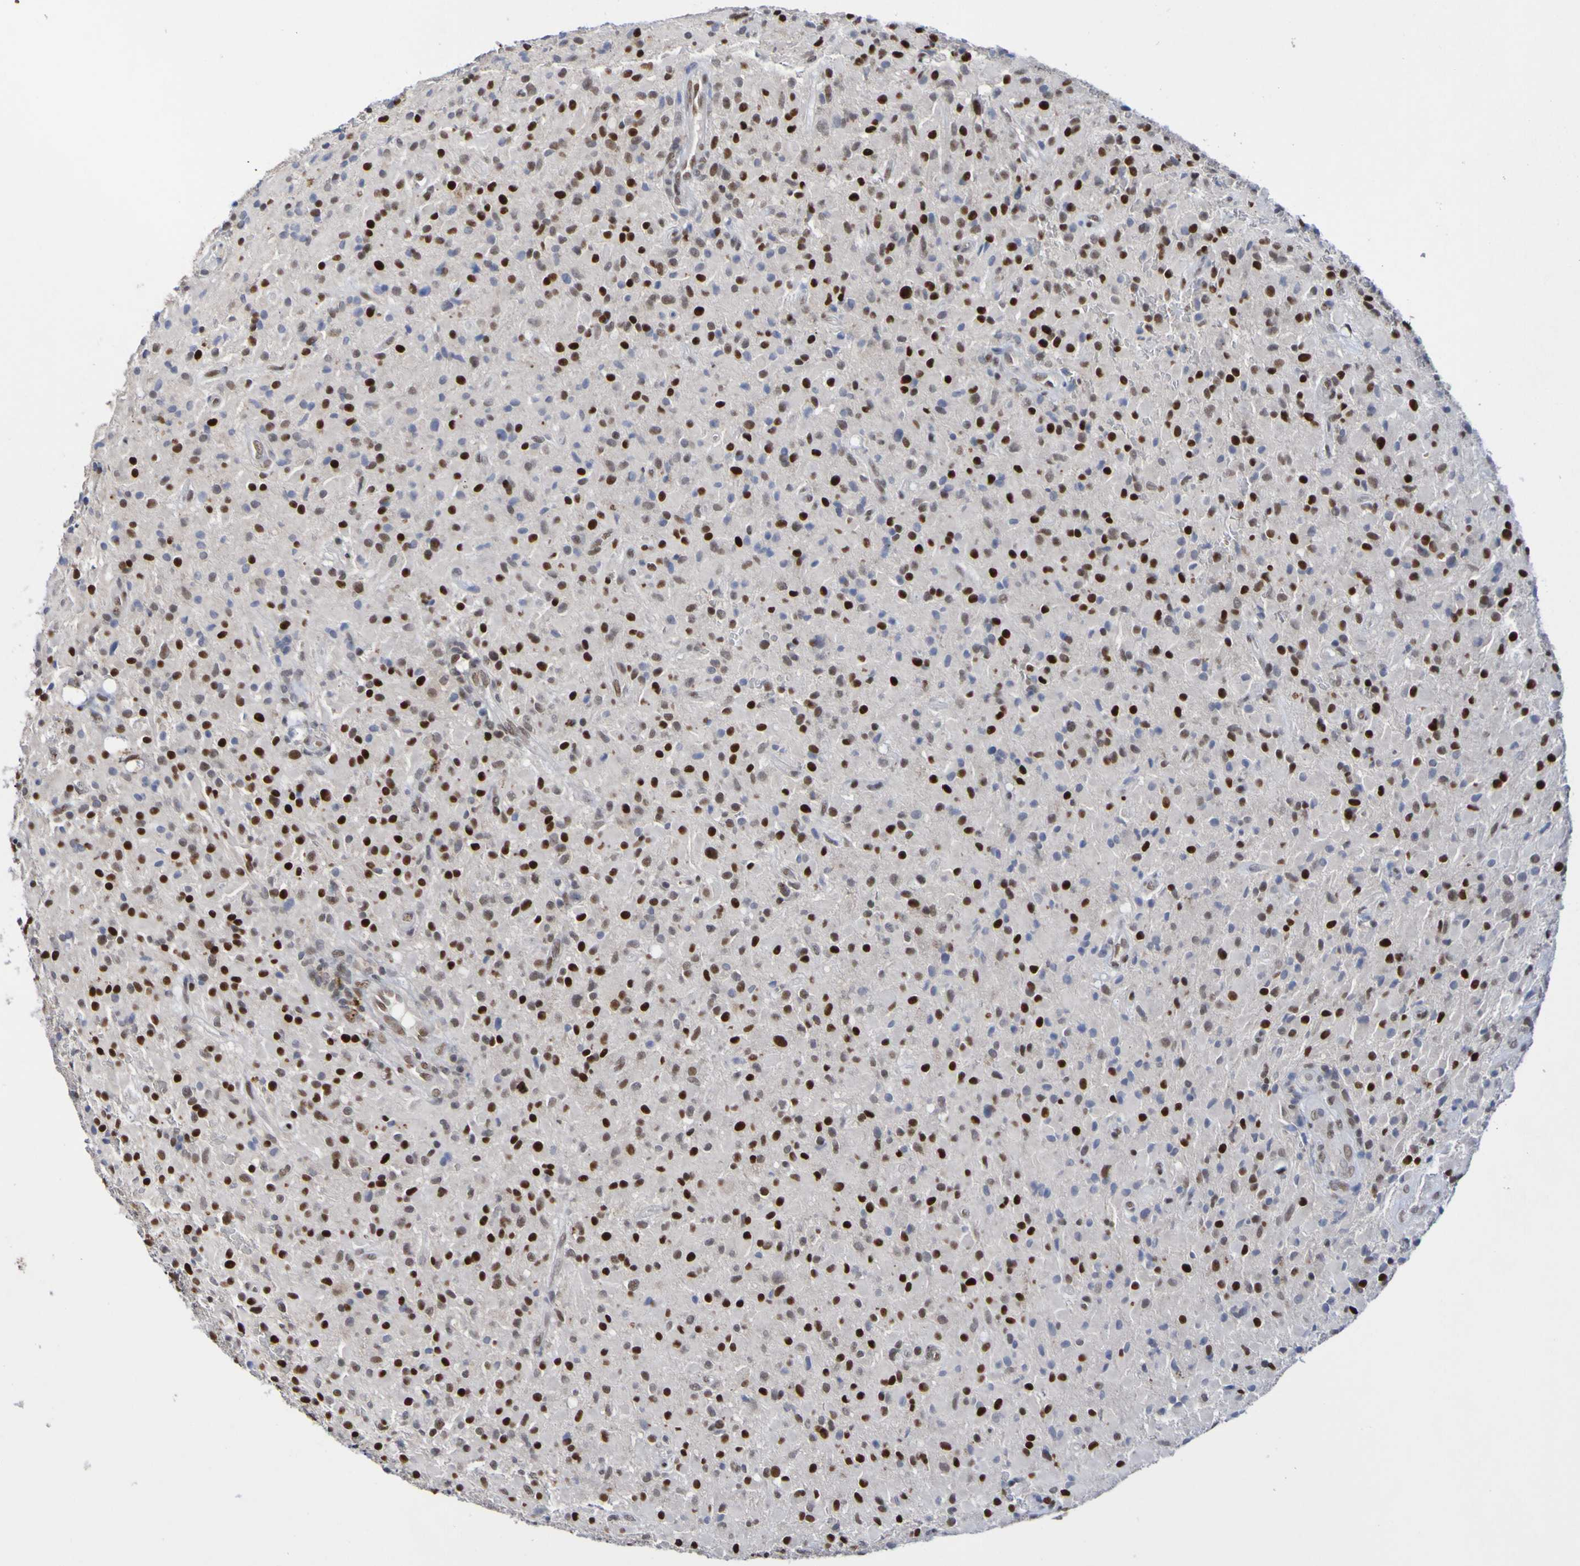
{"staining": {"intensity": "strong", "quantity": "25%-75%", "location": "nuclear"}, "tissue": "glioma", "cell_type": "Tumor cells", "image_type": "cancer", "snomed": [{"axis": "morphology", "description": "Glioma, malignant, High grade"}, {"axis": "topography", "description": "Brain"}], "caption": "An immunohistochemistry (IHC) micrograph of tumor tissue is shown. Protein staining in brown shows strong nuclear positivity in malignant glioma (high-grade) within tumor cells. Using DAB (brown) and hematoxylin (blue) stains, captured at high magnification using brightfield microscopy.", "gene": "PCGF1", "patient": {"sex": "male", "age": 71}}